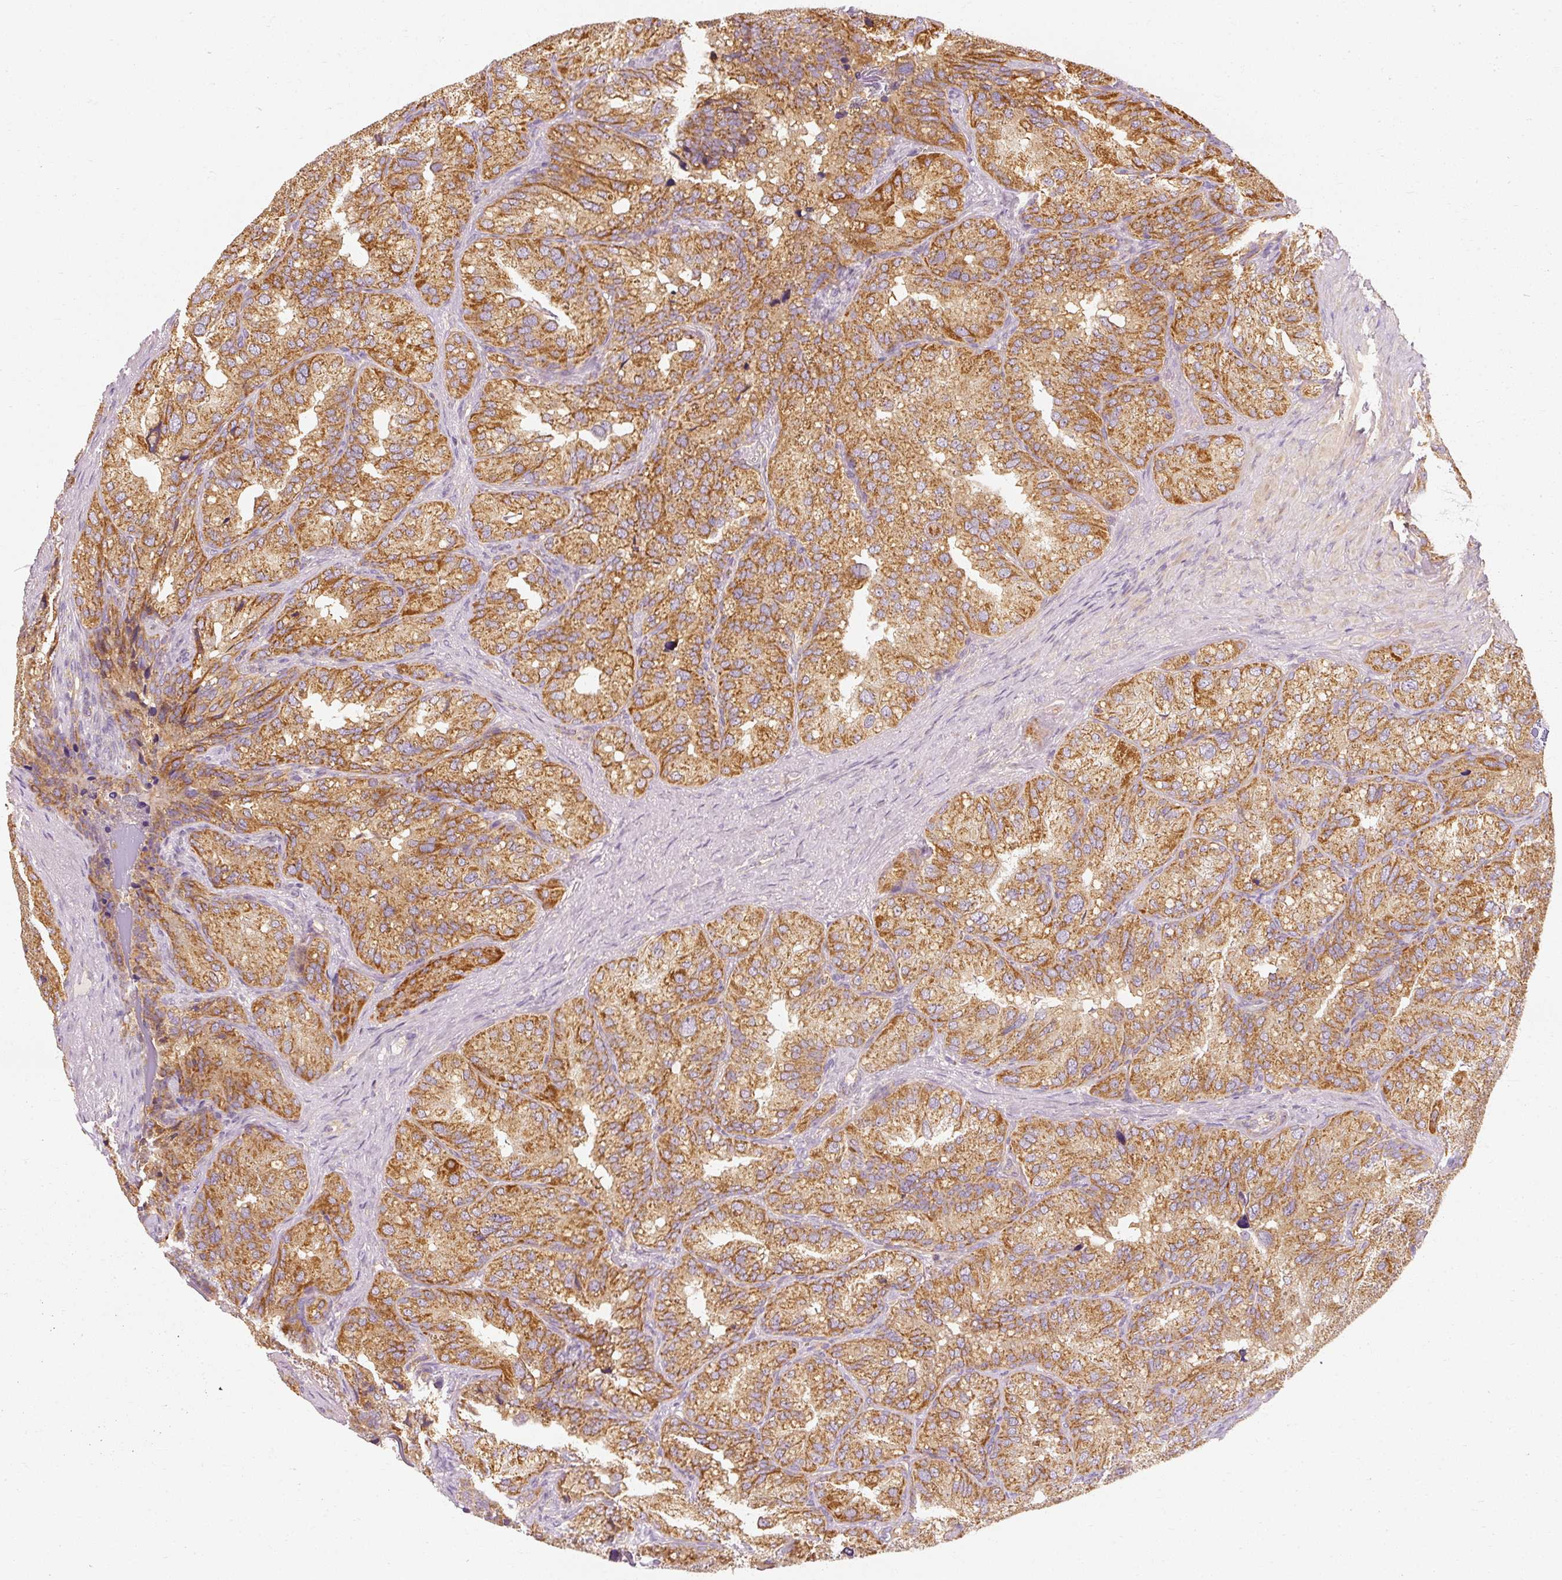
{"staining": {"intensity": "moderate", "quantity": ">75%", "location": "cytoplasmic/membranous"}, "tissue": "seminal vesicle", "cell_type": "Glandular cells", "image_type": "normal", "snomed": [{"axis": "morphology", "description": "Normal tissue, NOS"}, {"axis": "topography", "description": "Seminal veicle"}], "caption": "A high-resolution photomicrograph shows IHC staining of normal seminal vesicle, which exhibits moderate cytoplasmic/membranous expression in approximately >75% of glandular cells.", "gene": "TOMM40", "patient": {"sex": "male", "age": 69}}